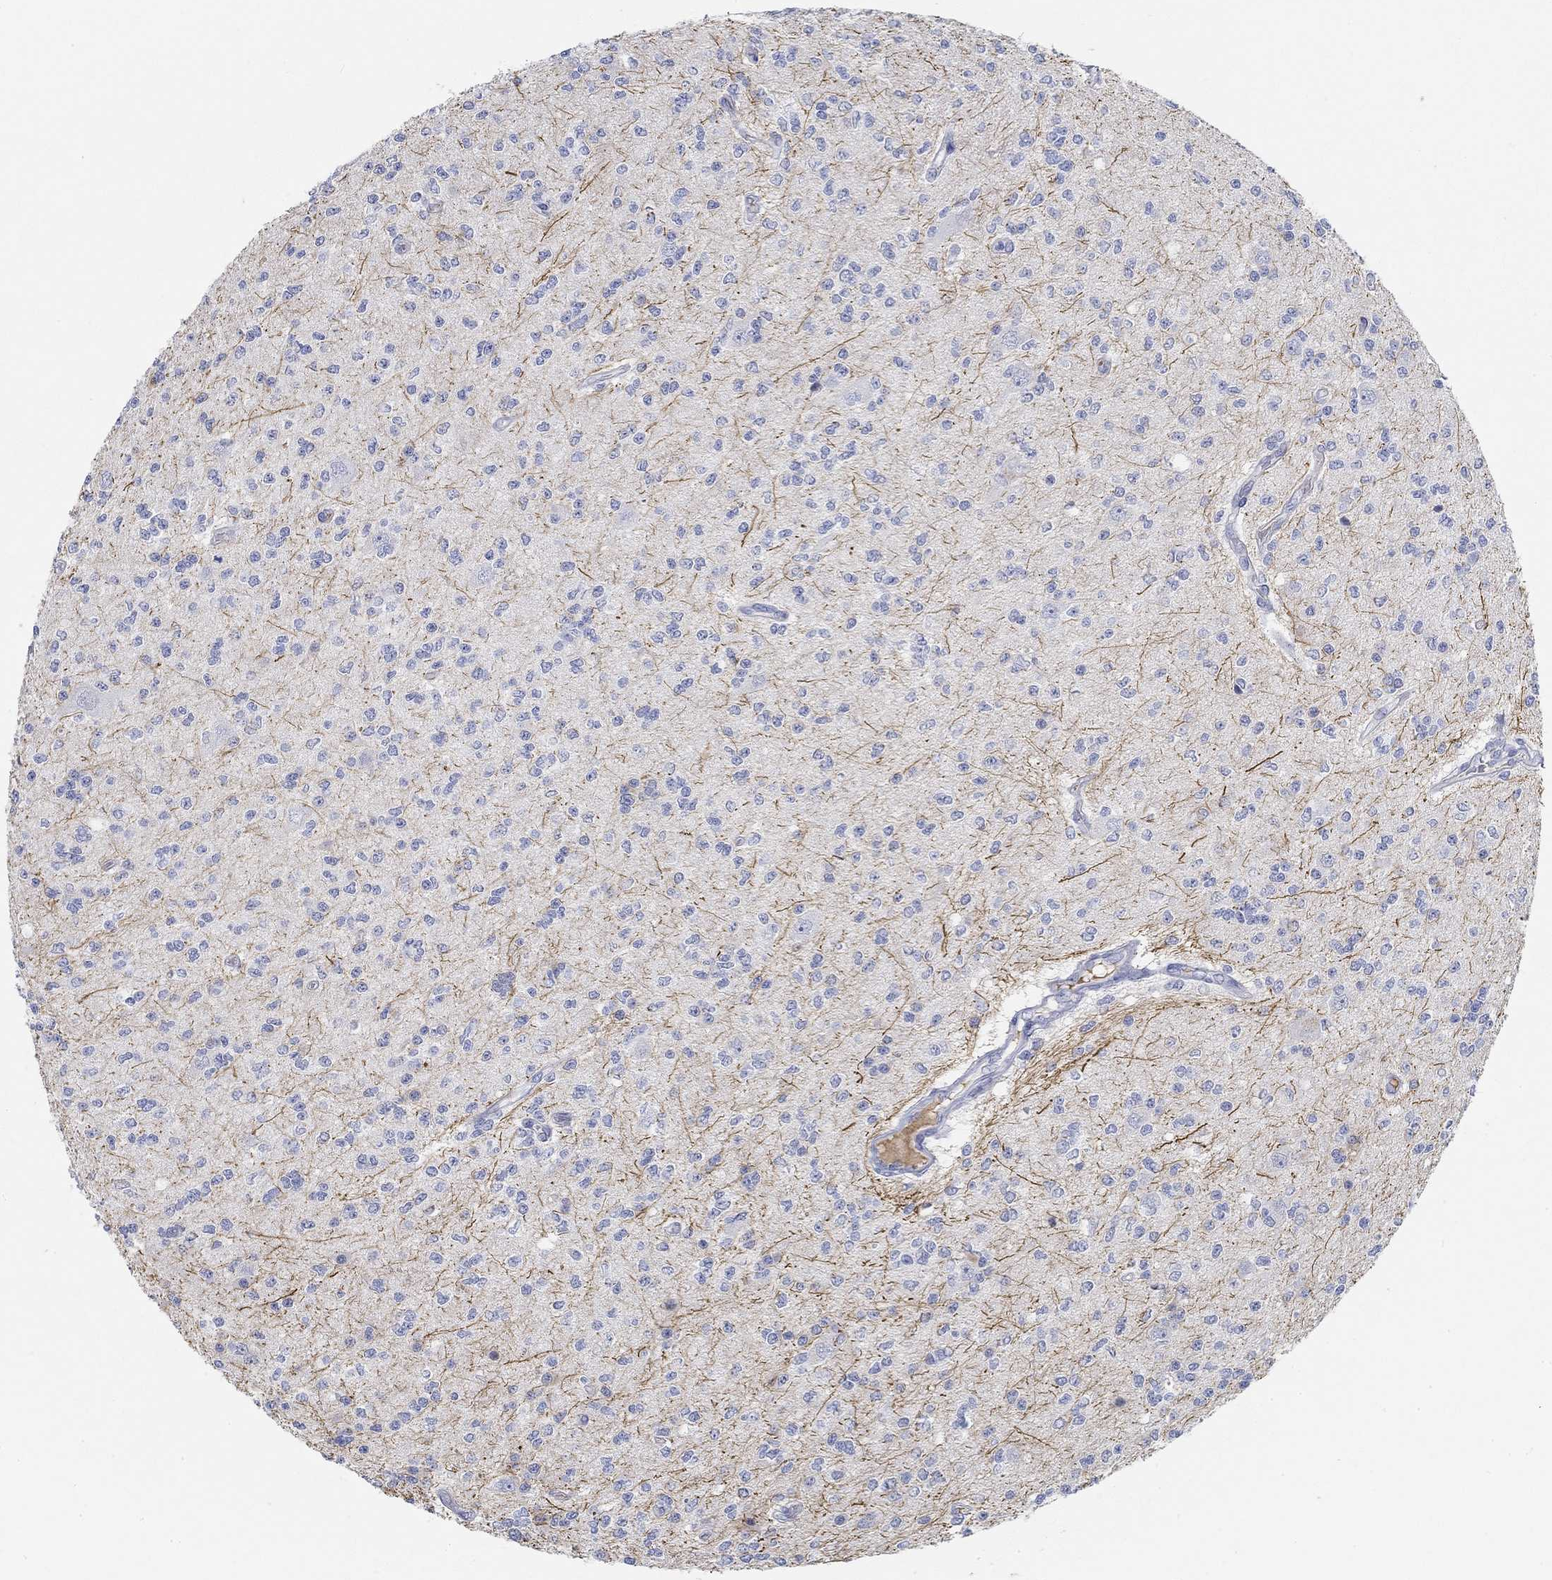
{"staining": {"intensity": "negative", "quantity": "none", "location": "none"}, "tissue": "glioma", "cell_type": "Tumor cells", "image_type": "cancer", "snomed": [{"axis": "morphology", "description": "Glioma, malignant, Low grade"}, {"axis": "topography", "description": "Brain"}], "caption": "A micrograph of glioma stained for a protein reveals no brown staining in tumor cells. (DAB (3,3'-diaminobenzidine) immunohistochemistry, high magnification).", "gene": "SNTG2", "patient": {"sex": "male", "age": 67}}